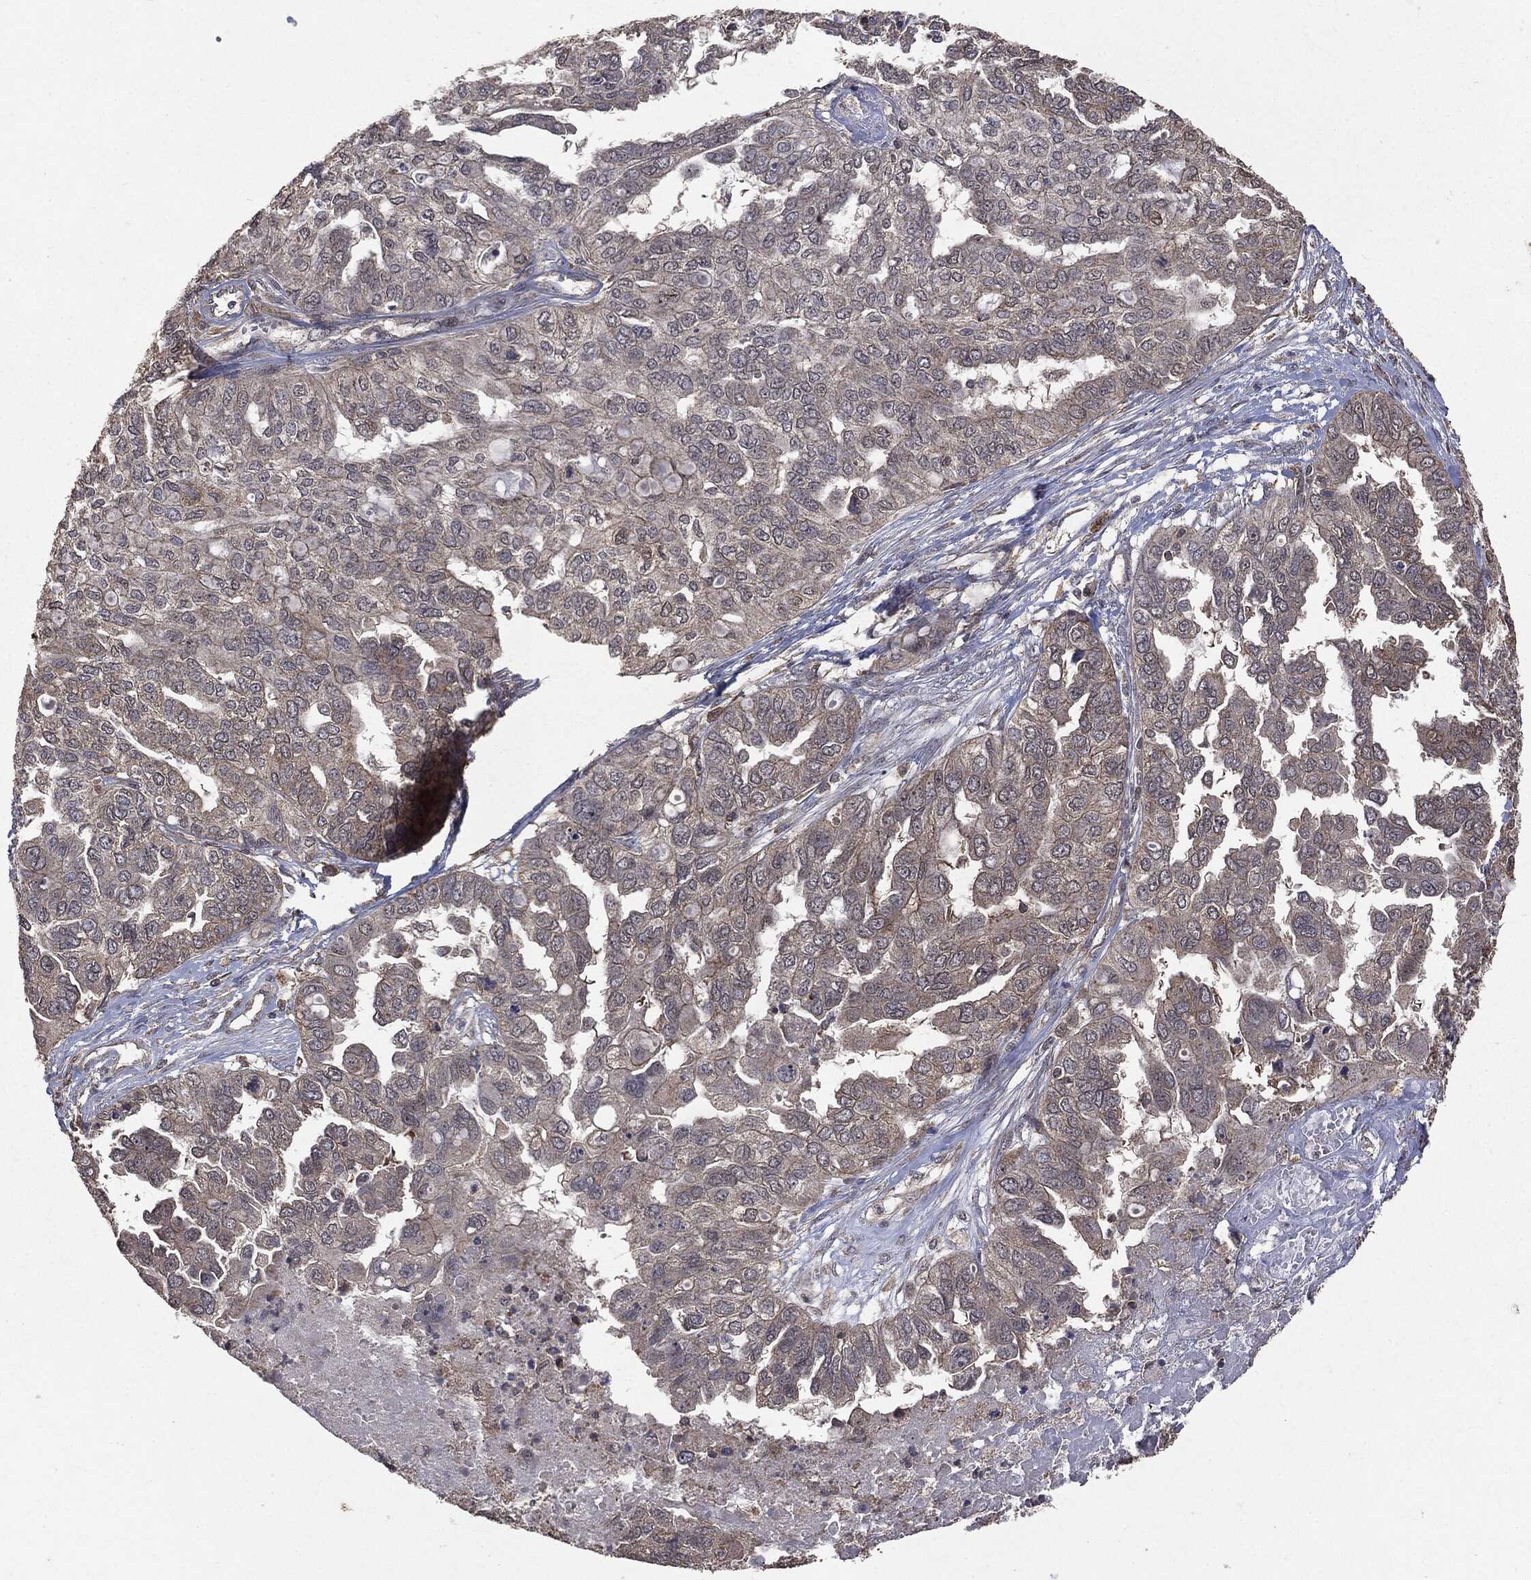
{"staining": {"intensity": "negative", "quantity": "none", "location": "none"}, "tissue": "ovarian cancer", "cell_type": "Tumor cells", "image_type": "cancer", "snomed": [{"axis": "morphology", "description": "Cystadenocarcinoma, serous, NOS"}, {"axis": "topography", "description": "Ovary"}], "caption": "This is an immunohistochemistry (IHC) micrograph of serous cystadenocarcinoma (ovarian). There is no positivity in tumor cells.", "gene": "PTEN", "patient": {"sex": "female", "age": 53}}